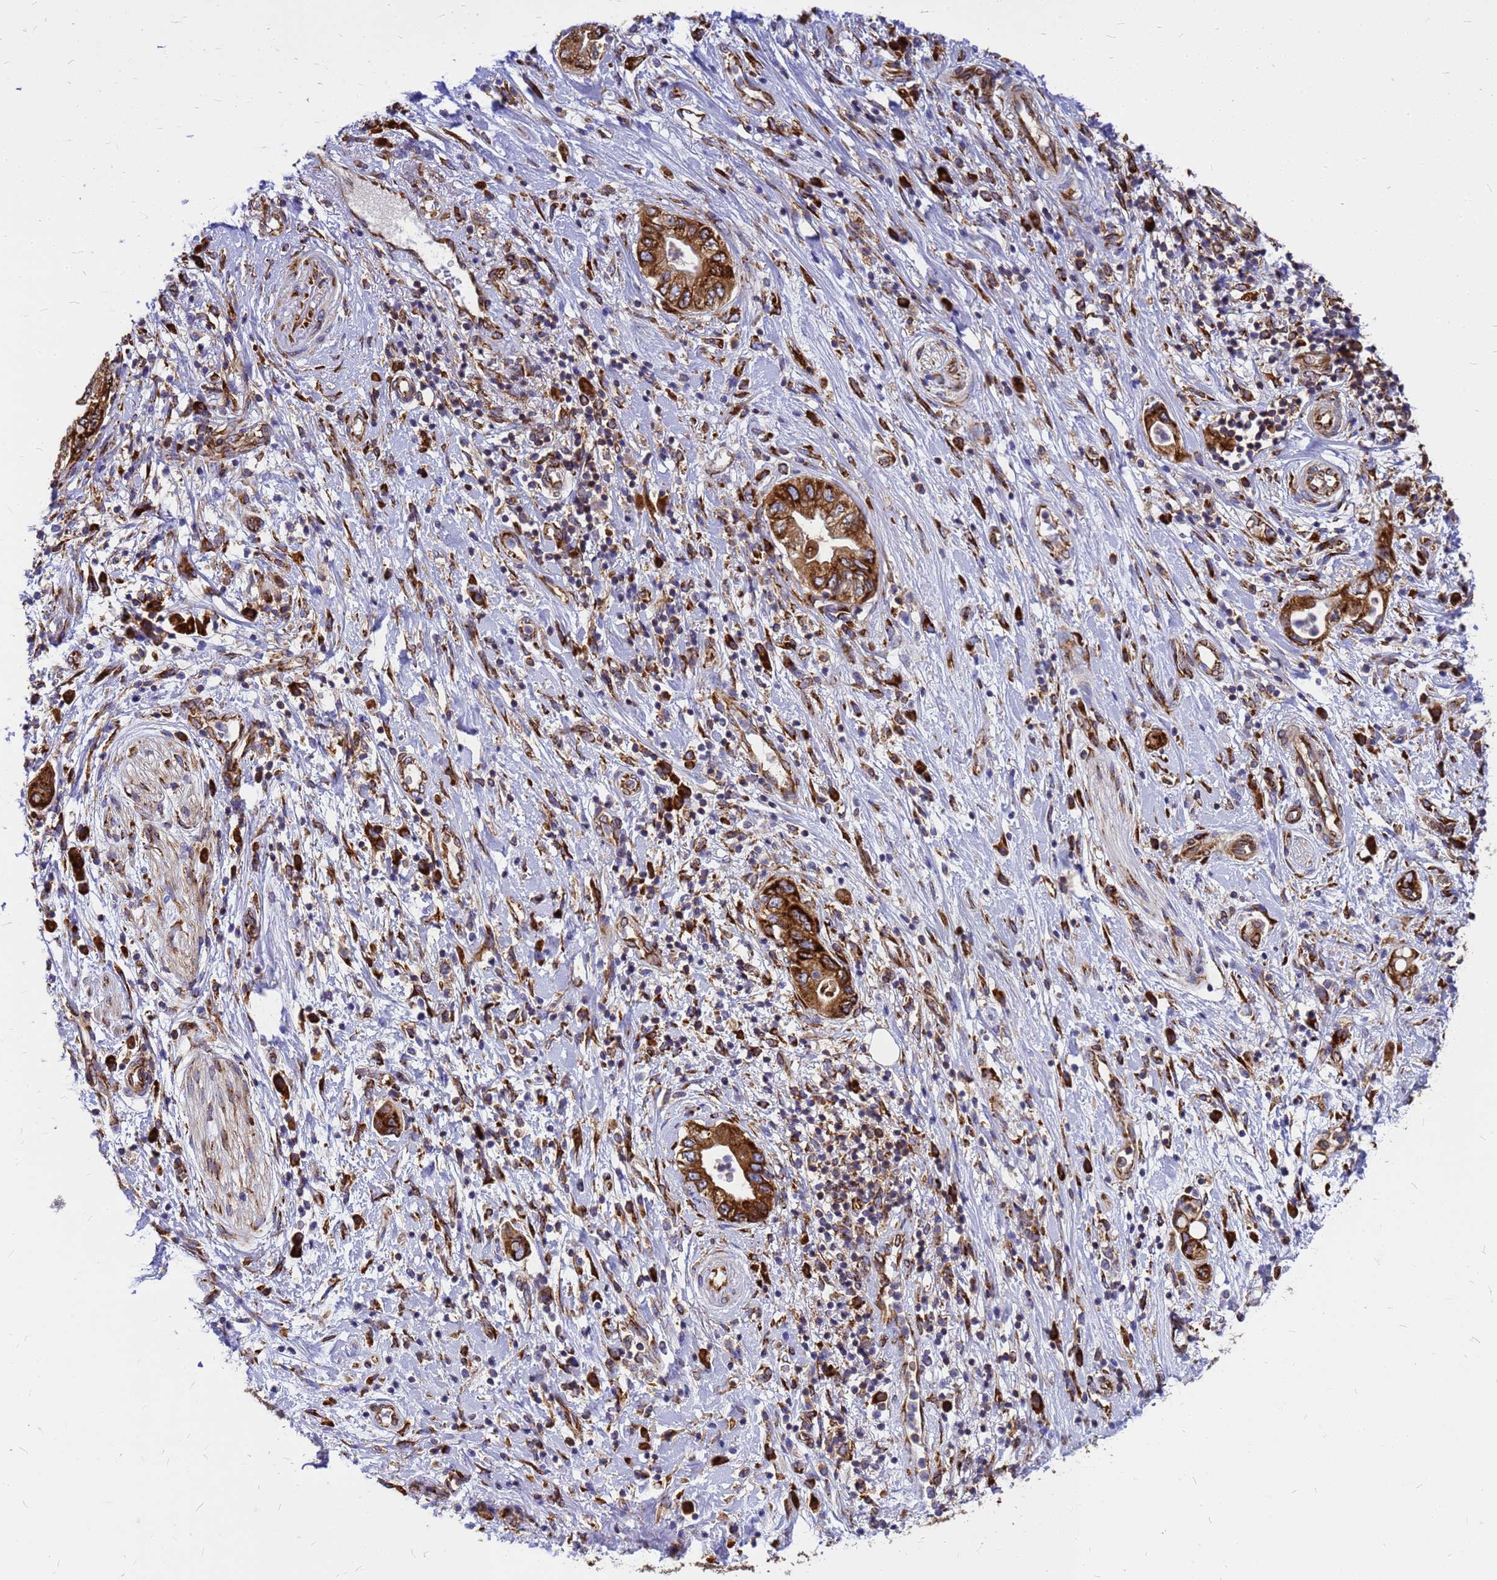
{"staining": {"intensity": "strong", "quantity": ">75%", "location": "cytoplasmic/membranous"}, "tissue": "pancreatic cancer", "cell_type": "Tumor cells", "image_type": "cancer", "snomed": [{"axis": "morphology", "description": "Adenocarcinoma, NOS"}, {"axis": "topography", "description": "Pancreas"}], "caption": "This is an image of immunohistochemistry staining of adenocarcinoma (pancreatic), which shows strong positivity in the cytoplasmic/membranous of tumor cells.", "gene": "EEF1D", "patient": {"sex": "female", "age": 73}}